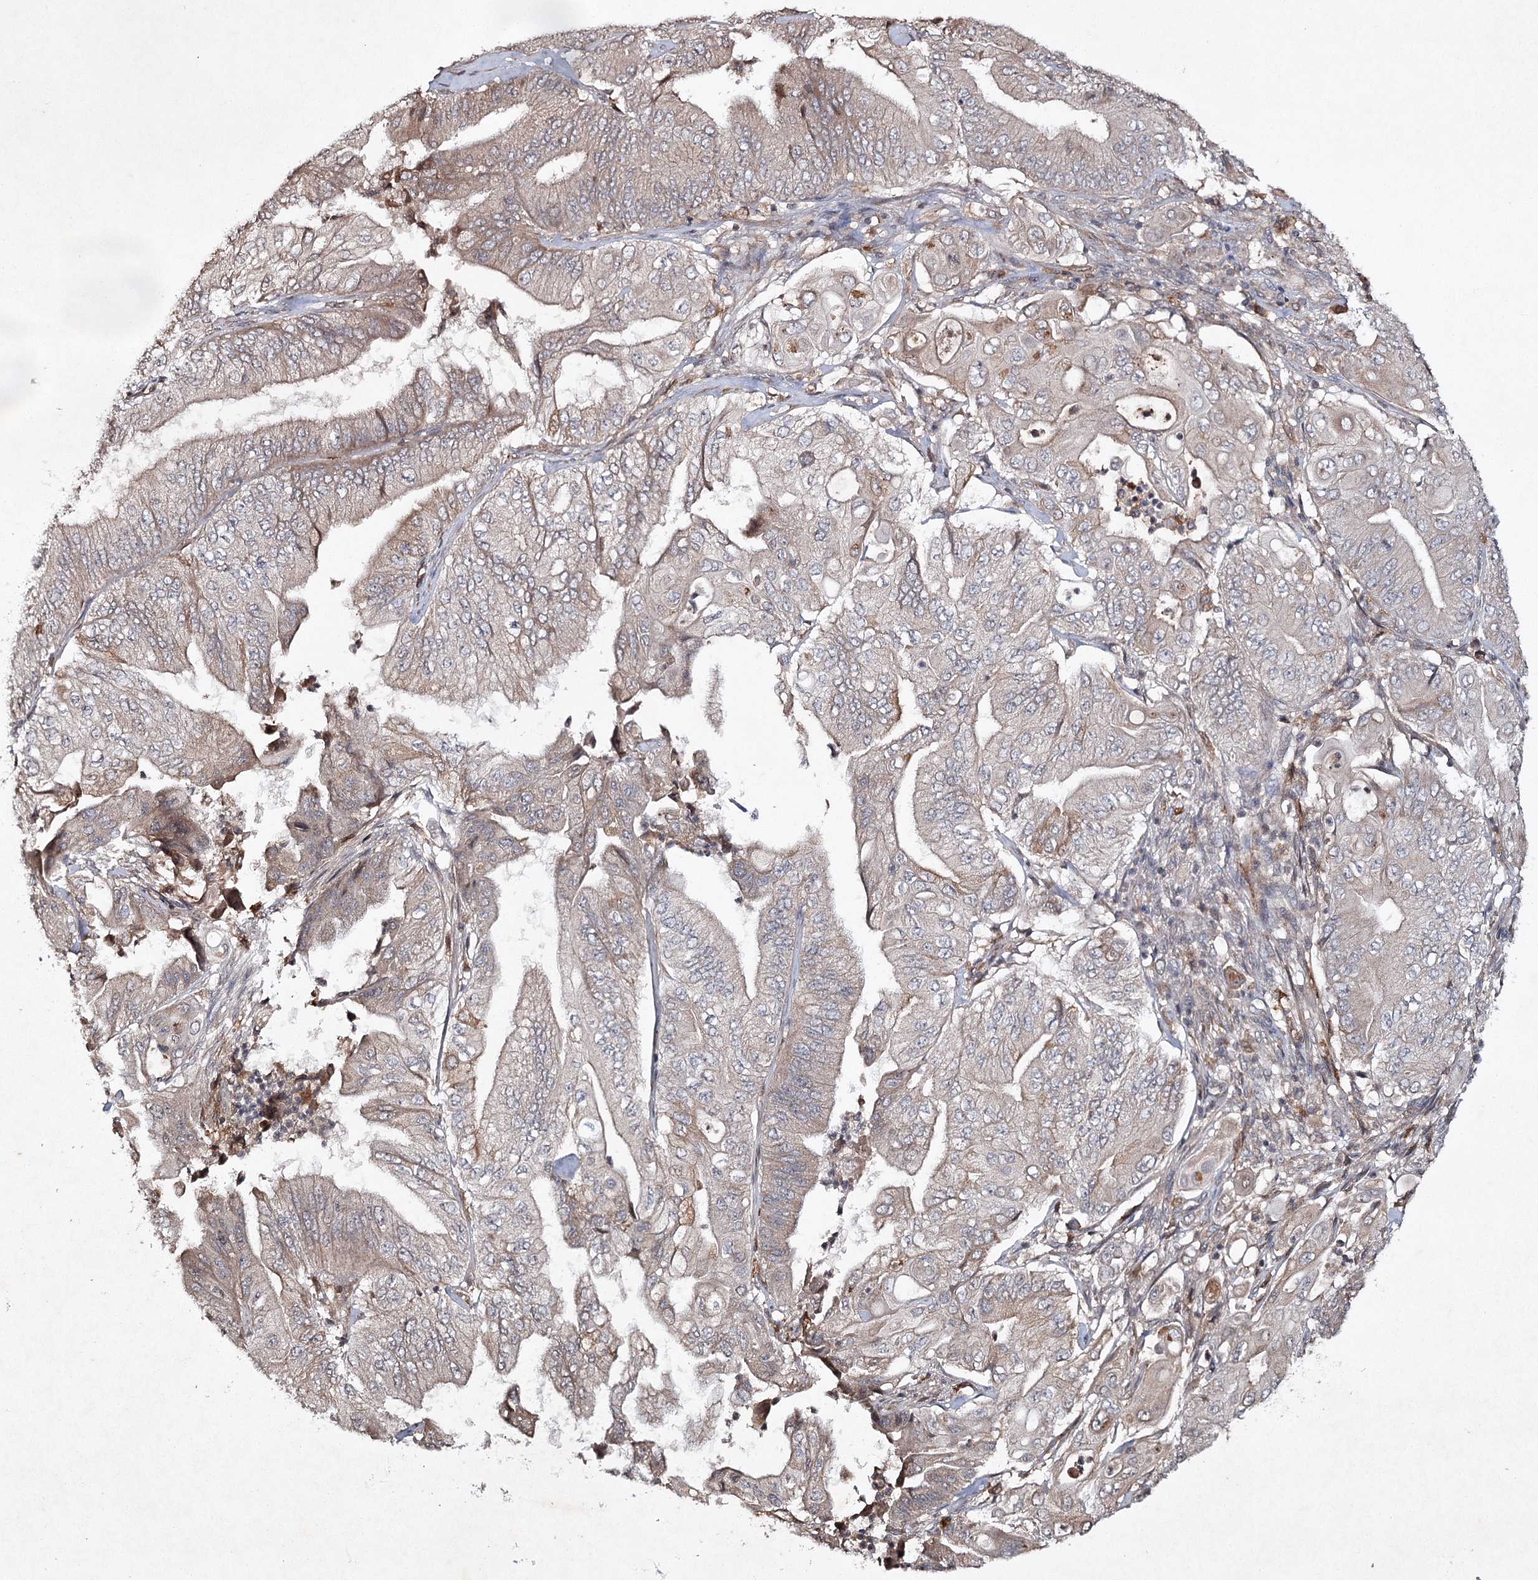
{"staining": {"intensity": "negative", "quantity": "none", "location": "none"}, "tissue": "pancreatic cancer", "cell_type": "Tumor cells", "image_type": "cancer", "snomed": [{"axis": "morphology", "description": "Adenocarcinoma, NOS"}, {"axis": "topography", "description": "Pancreas"}], "caption": "A photomicrograph of human pancreatic cancer (adenocarcinoma) is negative for staining in tumor cells.", "gene": "CYP2B6", "patient": {"sex": "female", "age": 77}}